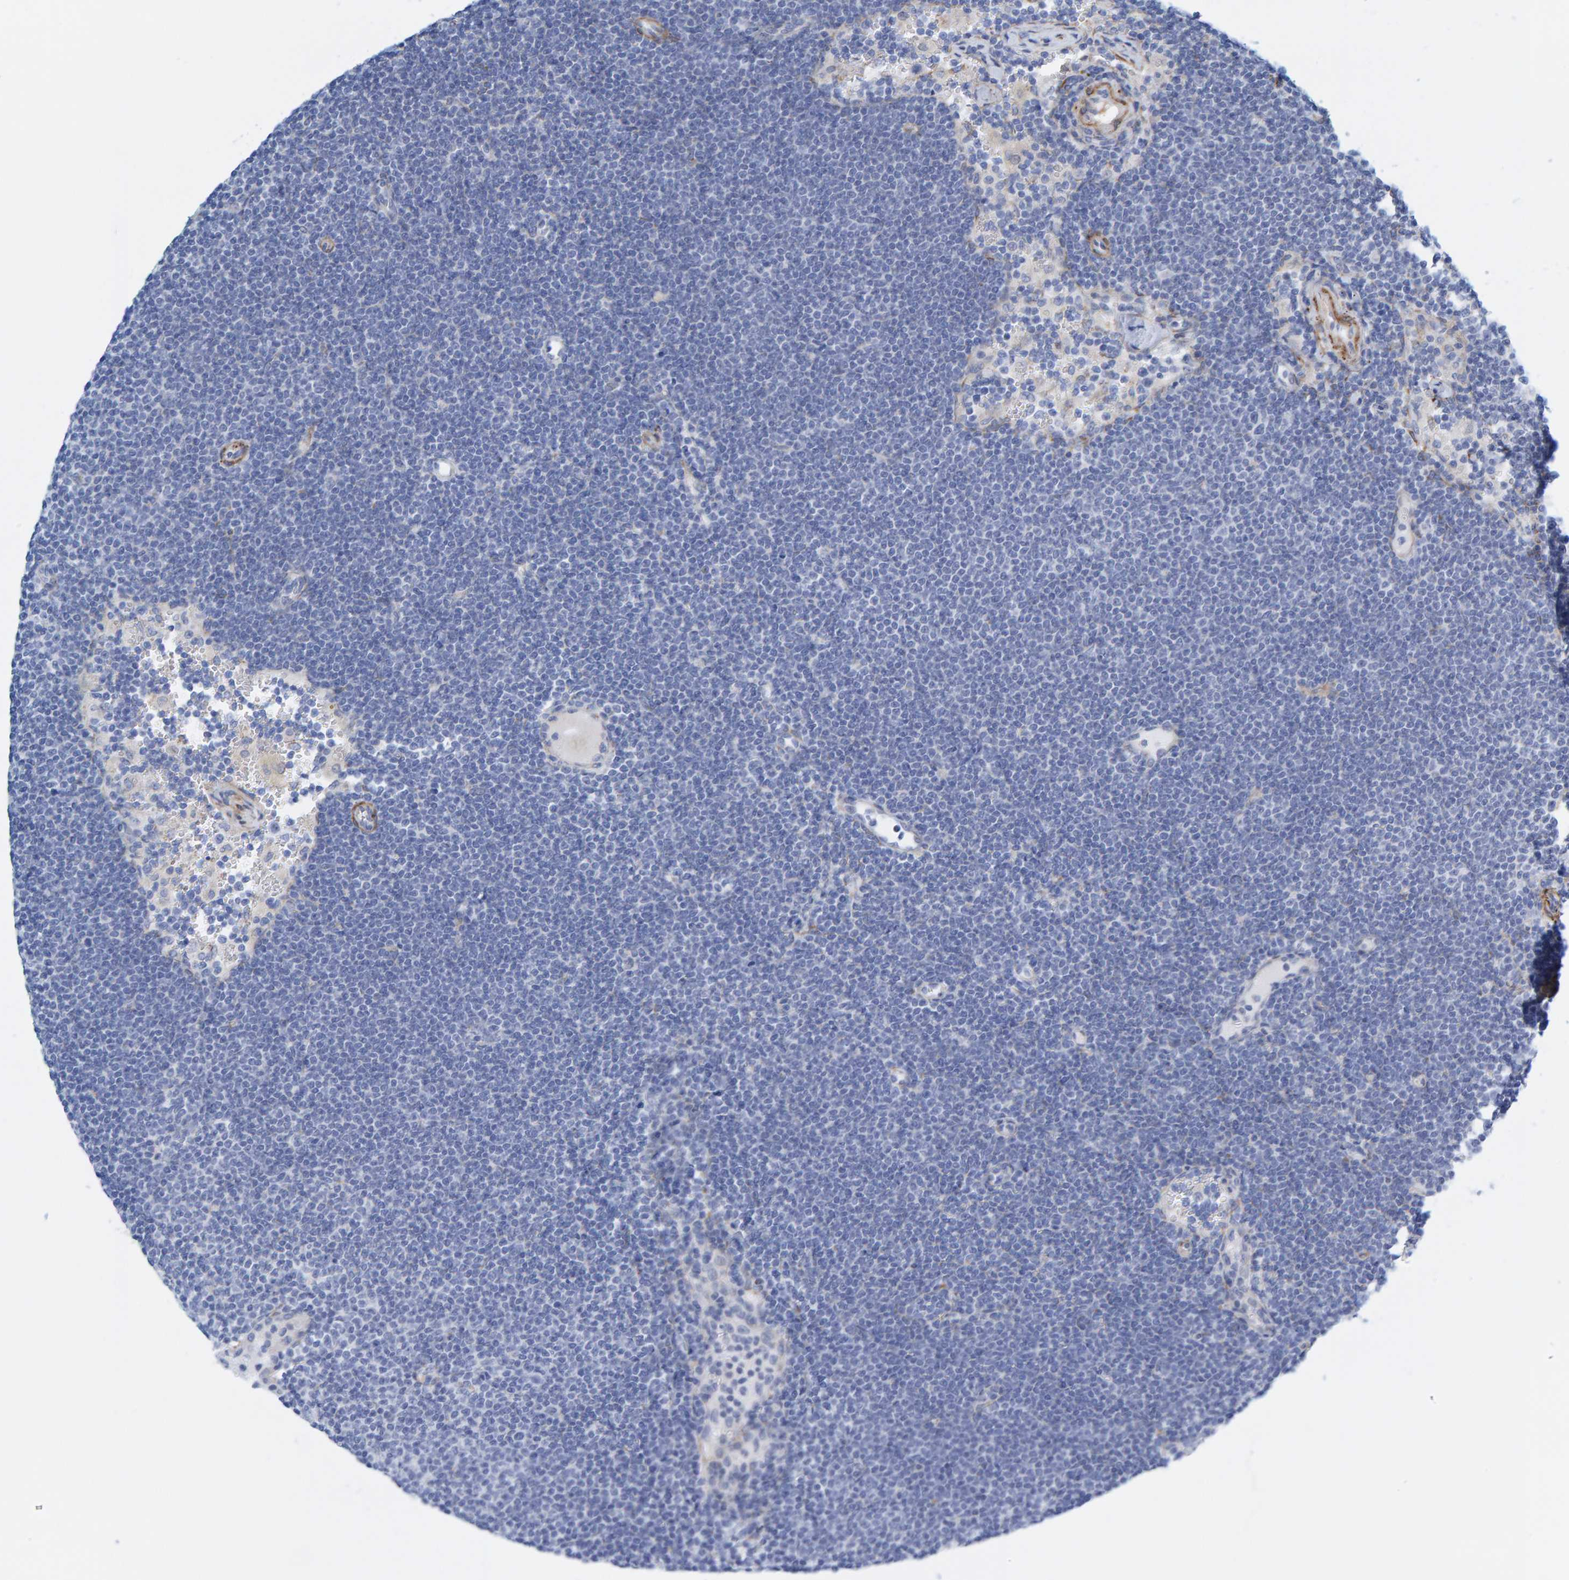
{"staining": {"intensity": "negative", "quantity": "none", "location": "none"}, "tissue": "lymphoma", "cell_type": "Tumor cells", "image_type": "cancer", "snomed": [{"axis": "morphology", "description": "Malignant lymphoma, non-Hodgkin's type, Low grade"}, {"axis": "topography", "description": "Lymph node"}], "caption": "IHC micrograph of neoplastic tissue: malignant lymphoma, non-Hodgkin's type (low-grade) stained with DAB shows no significant protein positivity in tumor cells.", "gene": "MAP1B", "patient": {"sex": "female", "age": 53}}